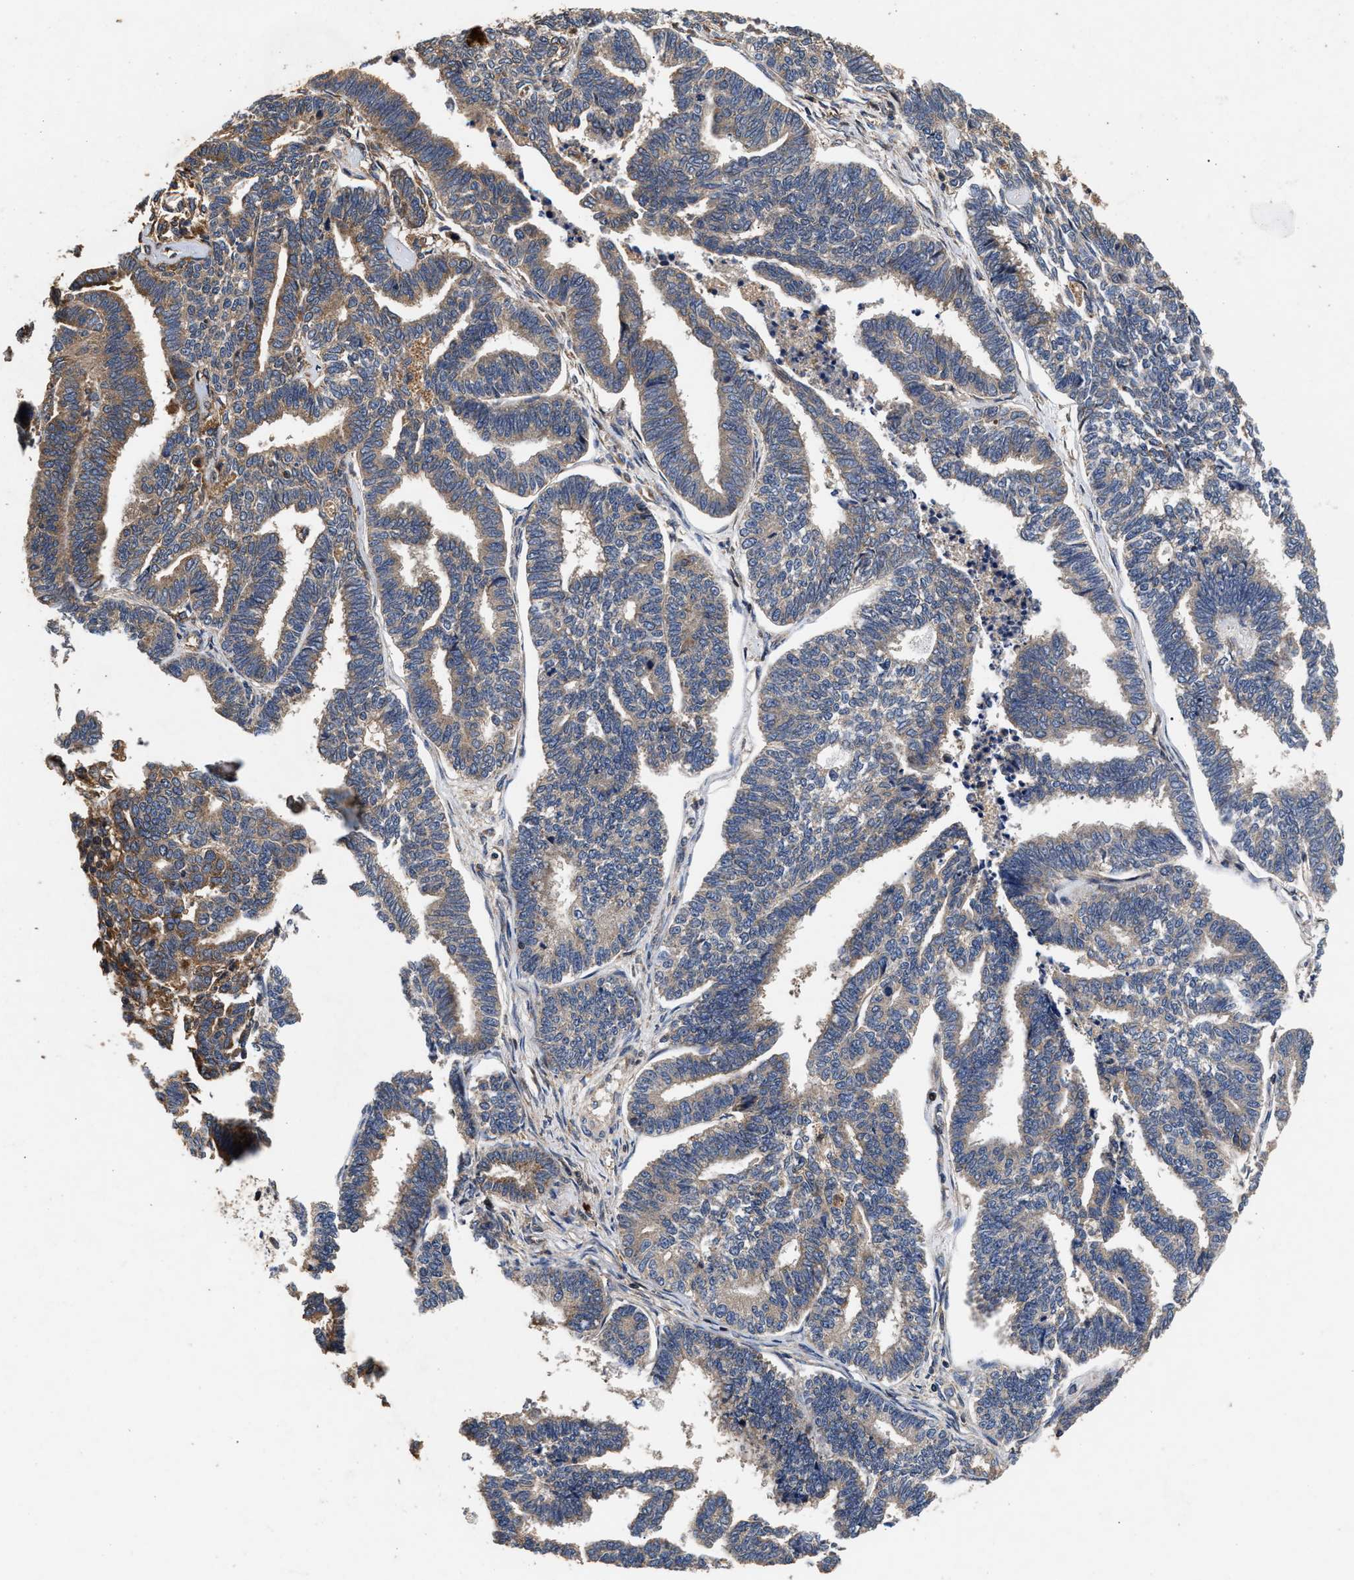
{"staining": {"intensity": "weak", "quantity": "25%-75%", "location": "cytoplasmic/membranous"}, "tissue": "endometrial cancer", "cell_type": "Tumor cells", "image_type": "cancer", "snomed": [{"axis": "morphology", "description": "Adenocarcinoma, NOS"}, {"axis": "topography", "description": "Endometrium"}], "caption": "Weak cytoplasmic/membranous positivity for a protein is present in about 25%-75% of tumor cells of endometrial adenocarcinoma using immunohistochemistry (IHC).", "gene": "NFKB2", "patient": {"sex": "female", "age": 70}}